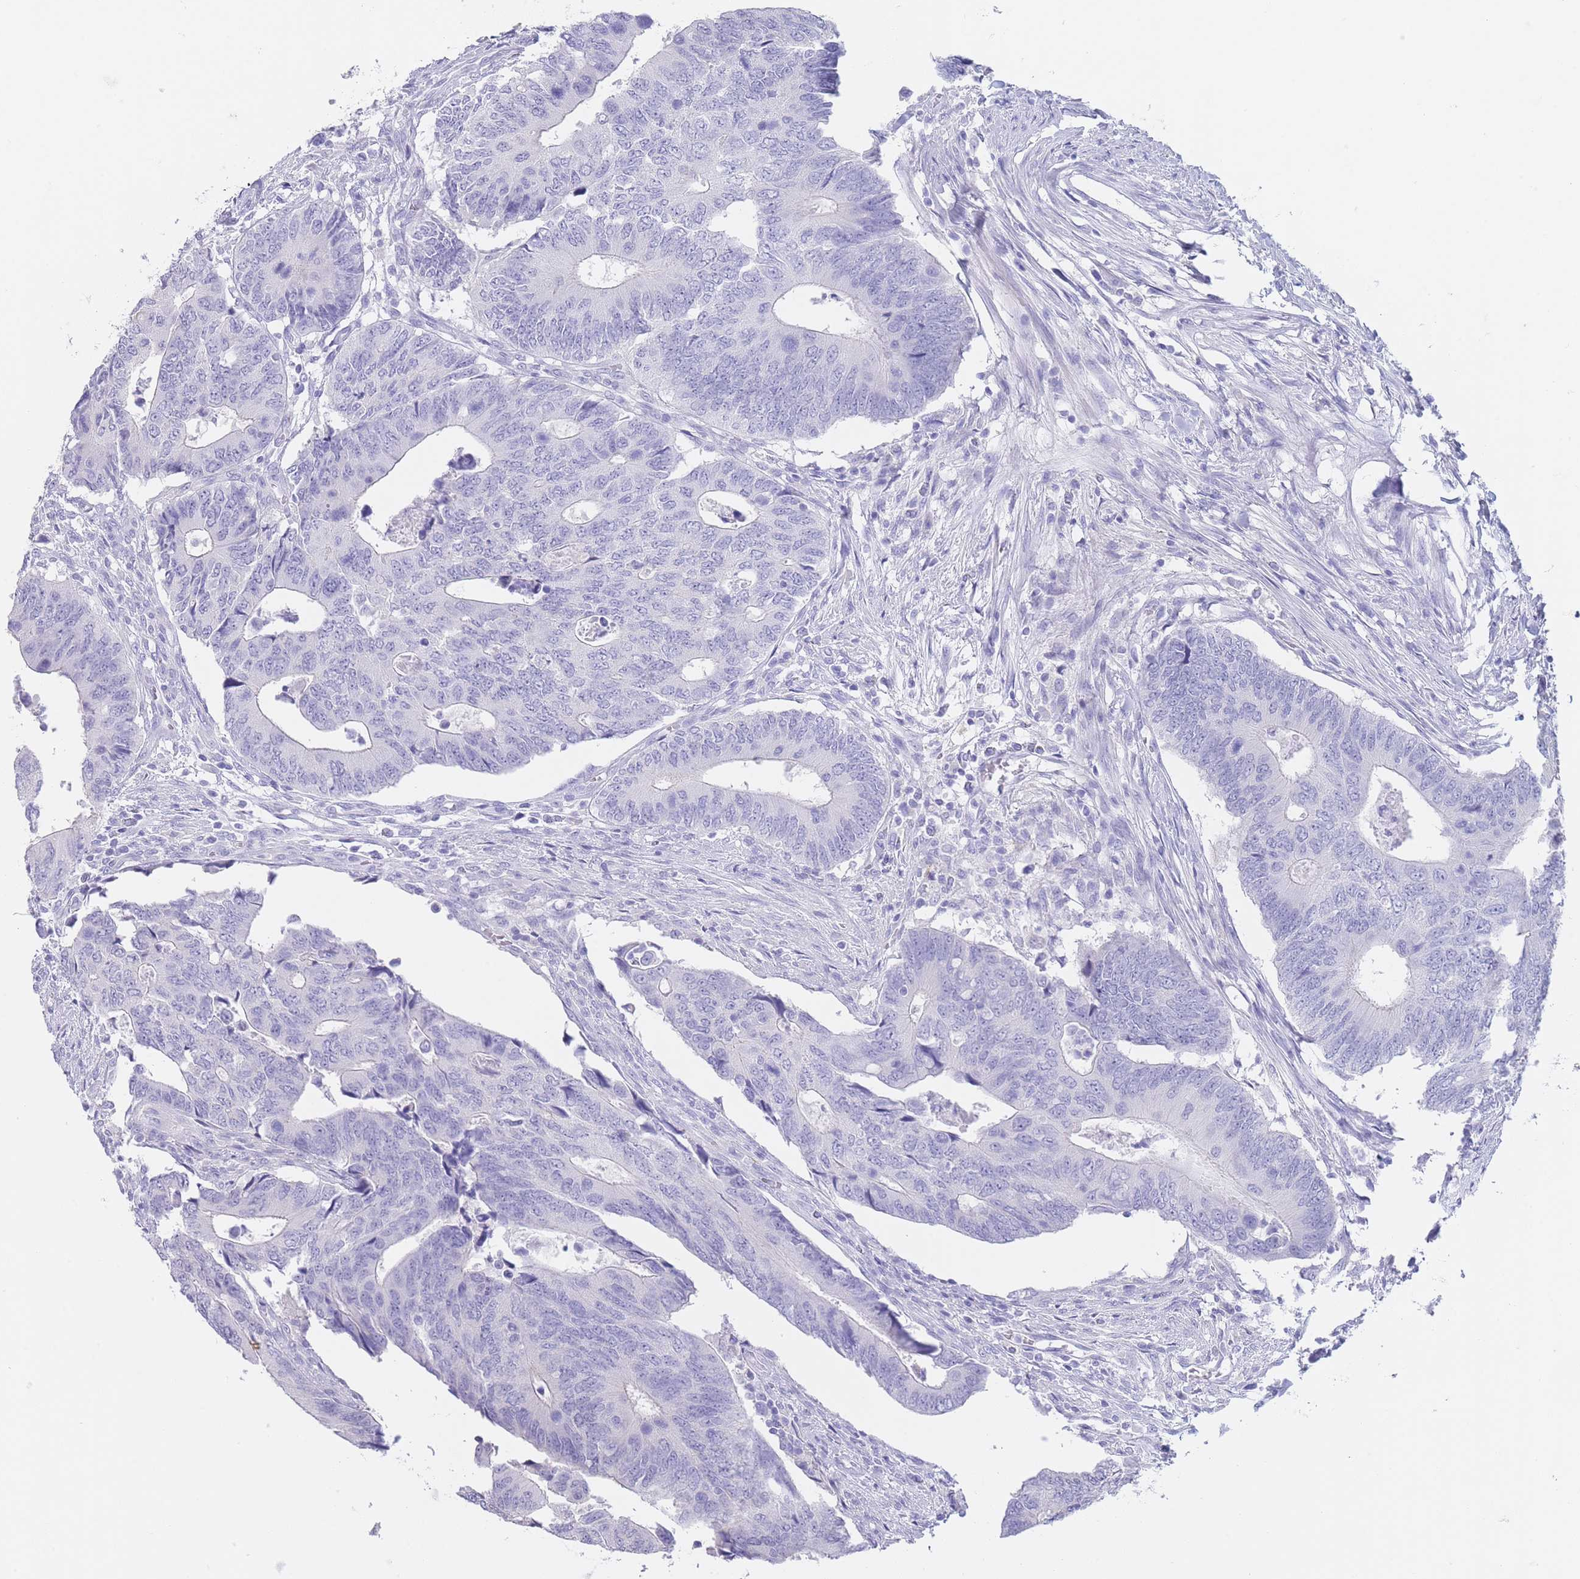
{"staining": {"intensity": "negative", "quantity": "none", "location": "none"}, "tissue": "colorectal cancer", "cell_type": "Tumor cells", "image_type": "cancer", "snomed": [{"axis": "morphology", "description": "Adenocarcinoma, NOS"}, {"axis": "topography", "description": "Colon"}], "caption": "Tumor cells show no significant protein expression in colorectal cancer.", "gene": "CD37", "patient": {"sex": "male", "age": 87}}